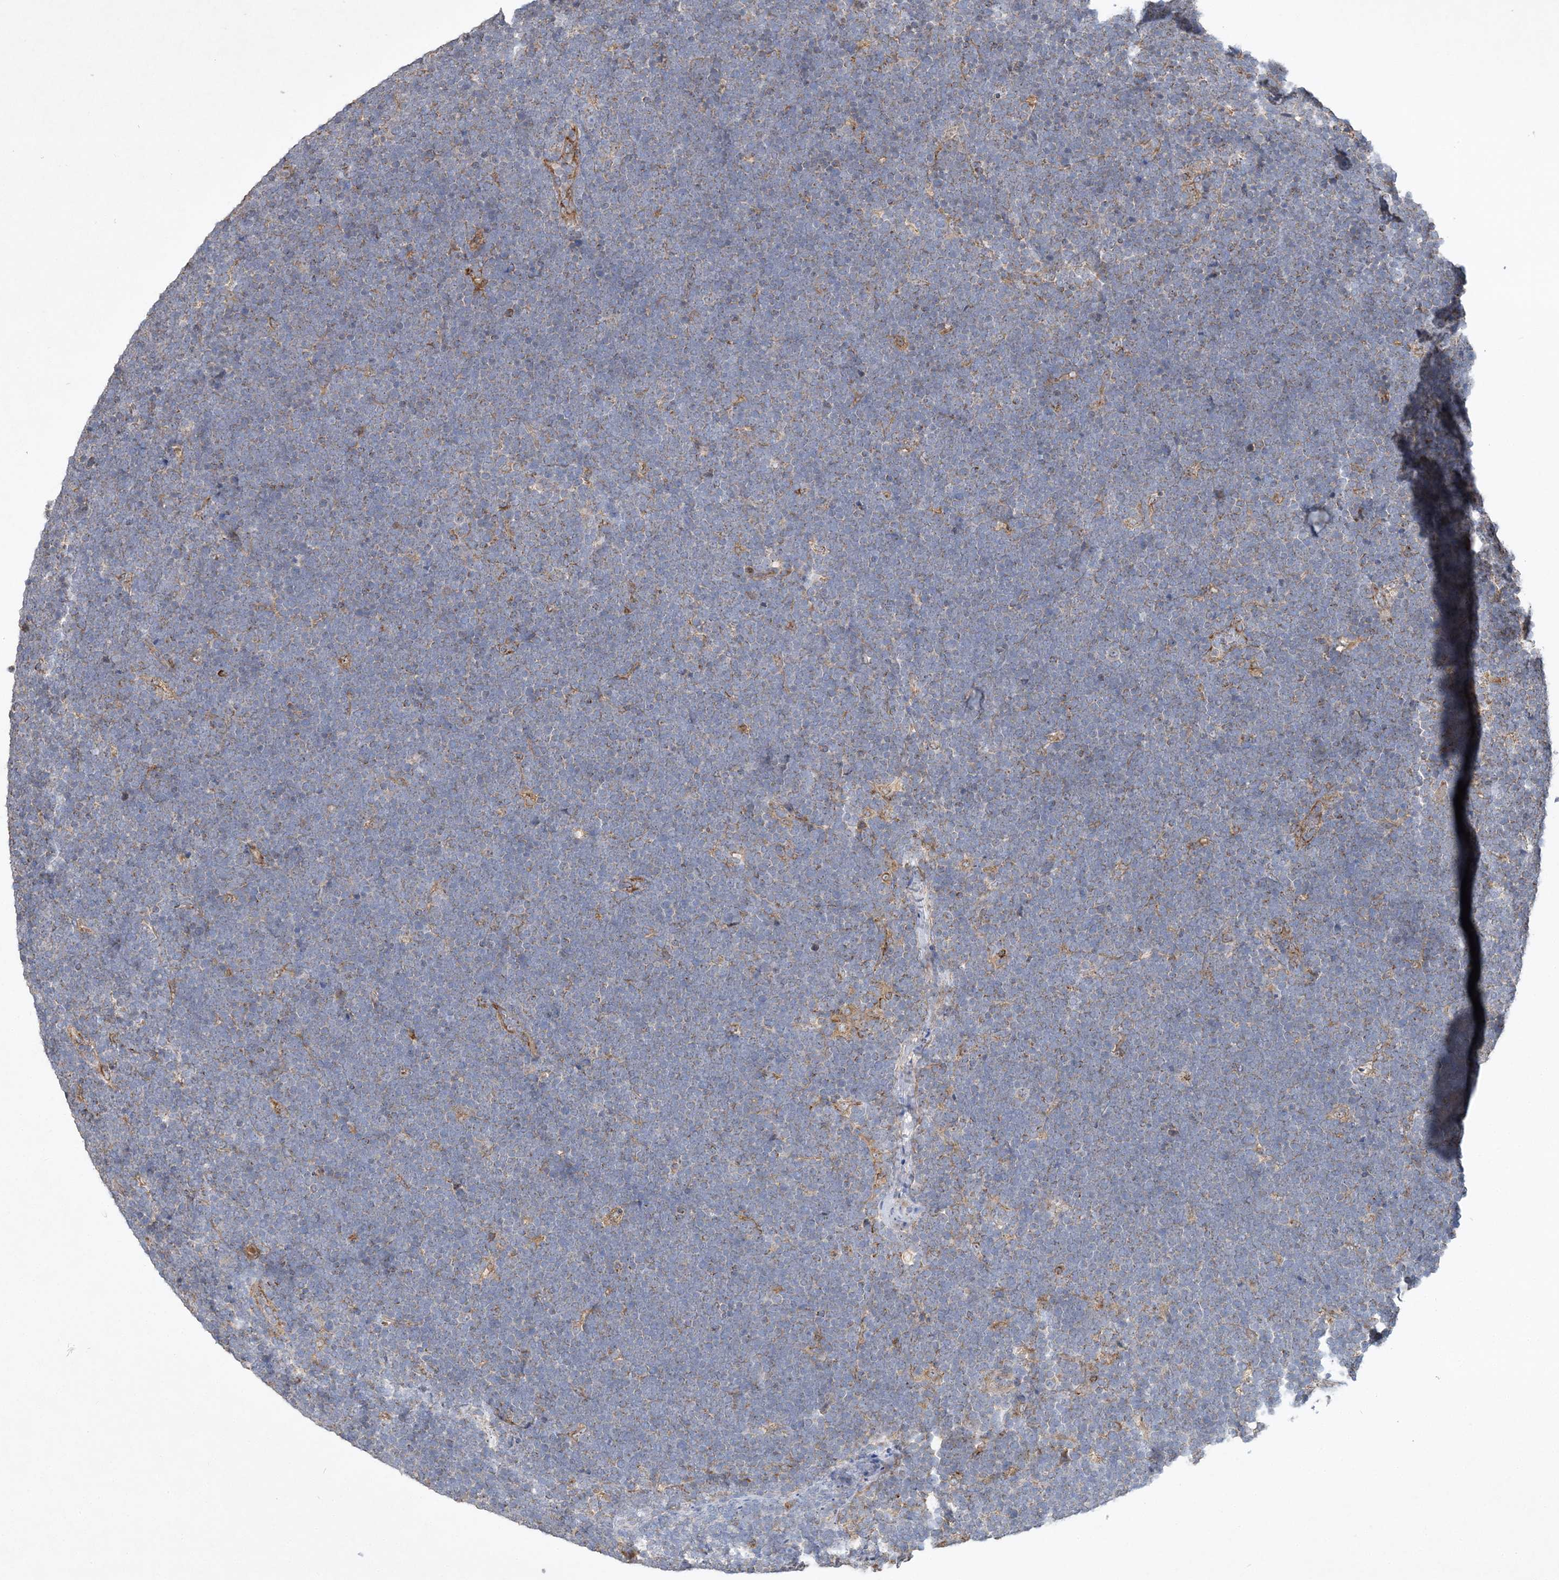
{"staining": {"intensity": "negative", "quantity": "none", "location": "none"}, "tissue": "lymphoma", "cell_type": "Tumor cells", "image_type": "cancer", "snomed": [{"axis": "morphology", "description": "Malignant lymphoma, non-Hodgkin's type, High grade"}, {"axis": "topography", "description": "Lymph node"}], "caption": "The micrograph displays no staining of tumor cells in lymphoma. (Brightfield microscopy of DAB immunohistochemistry (IHC) at high magnification).", "gene": "FEZ2", "patient": {"sex": "male", "age": 13}}